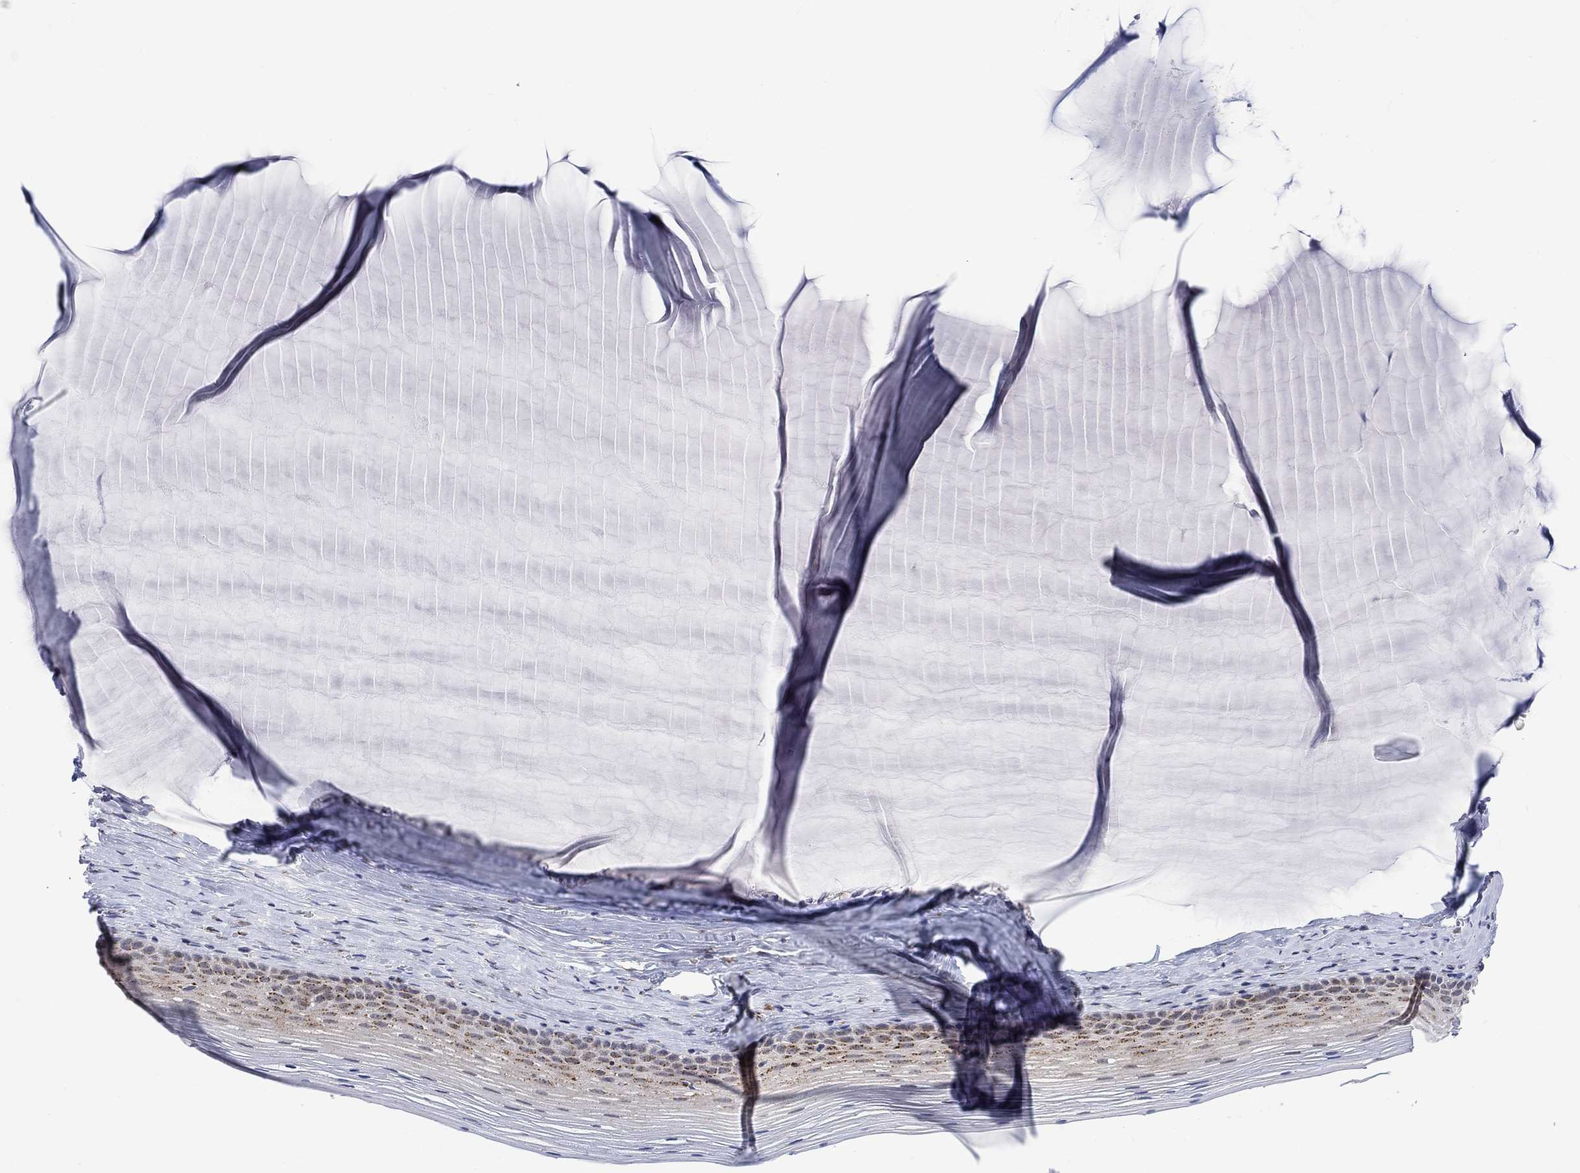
{"staining": {"intensity": "moderate", "quantity": "<25%", "location": "cytoplasmic/membranous"}, "tissue": "cervix", "cell_type": "Glandular cells", "image_type": "normal", "snomed": [{"axis": "morphology", "description": "Normal tissue, NOS"}, {"axis": "topography", "description": "Cervix"}], "caption": "A brown stain shows moderate cytoplasmic/membranous positivity of a protein in glandular cells of unremarkable human cervix.", "gene": "SLC48A1", "patient": {"sex": "female", "age": 40}}